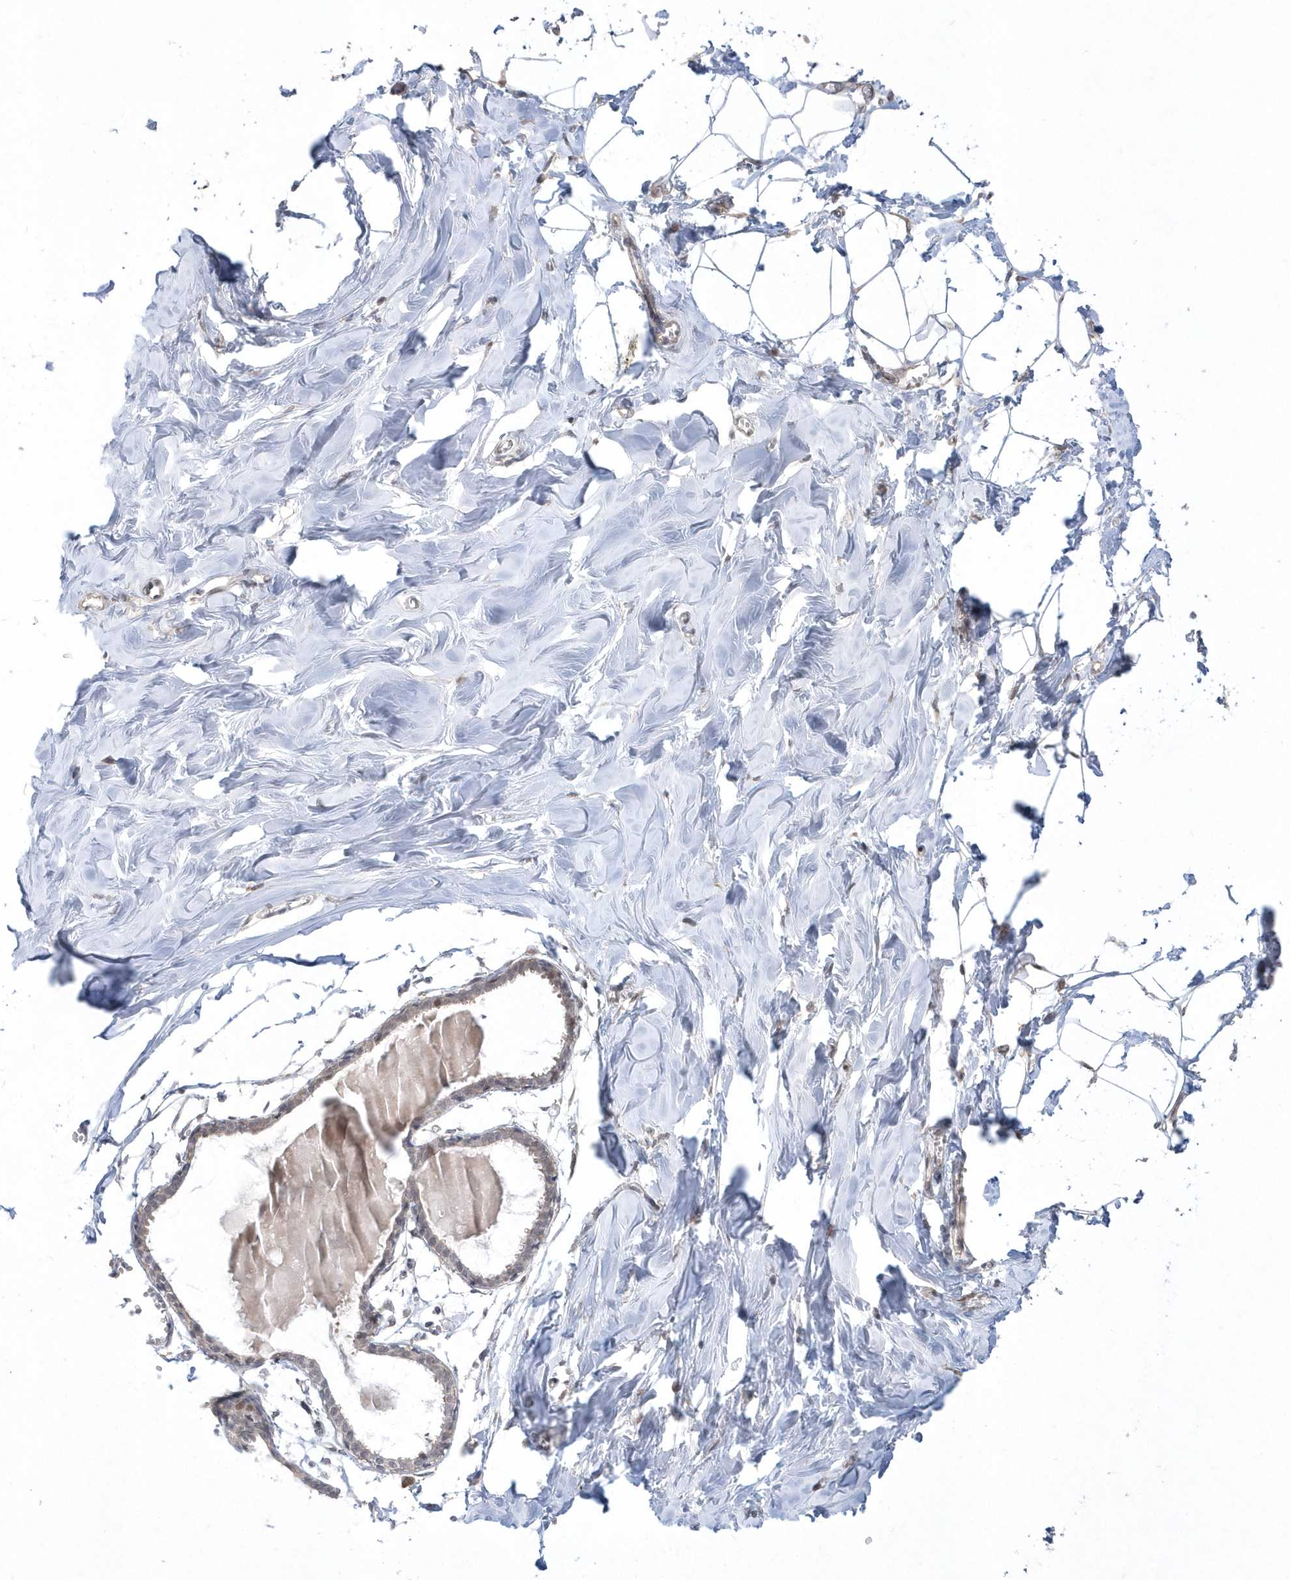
{"staining": {"intensity": "negative", "quantity": "none", "location": "none"}, "tissue": "breast", "cell_type": "Adipocytes", "image_type": "normal", "snomed": [{"axis": "morphology", "description": "Normal tissue, NOS"}, {"axis": "topography", "description": "Breast"}], "caption": "This is an immunohistochemistry (IHC) histopathology image of normal breast. There is no expression in adipocytes.", "gene": "TSPEAR", "patient": {"sex": "female", "age": 27}}